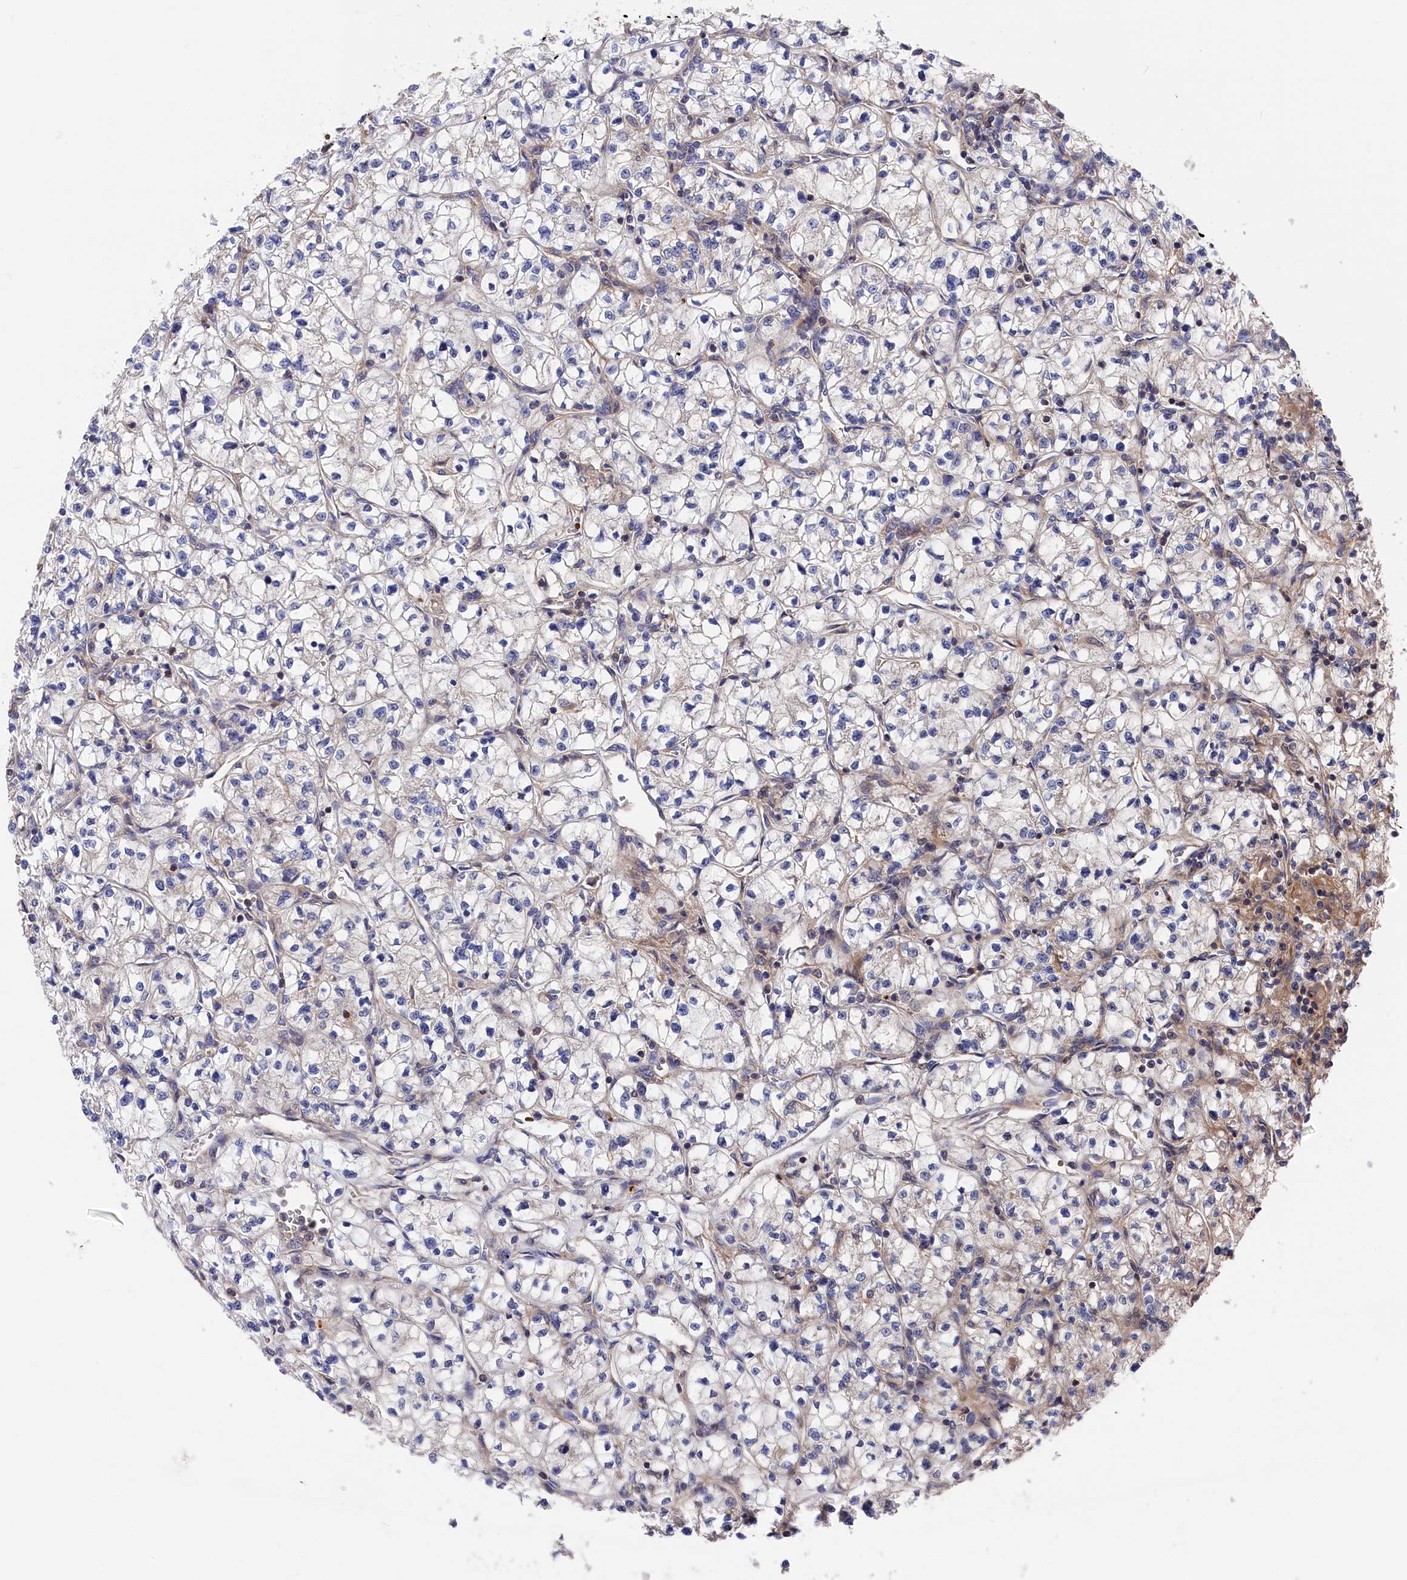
{"staining": {"intensity": "negative", "quantity": "none", "location": "none"}, "tissue": "renal cancer", "cell_type": "Tumor cells", "image_type": "cancer", "snomed": [{"axis": "morphology", "description": "Adenocarcinoma, NOS"}, {"axis": "topography", "description": "Kidney"}], "caption": "Tumor cells show no significant protein positivity in renal cancer.", "gene": "LDHD", "patient": {"sex": "female", "age": 64}}